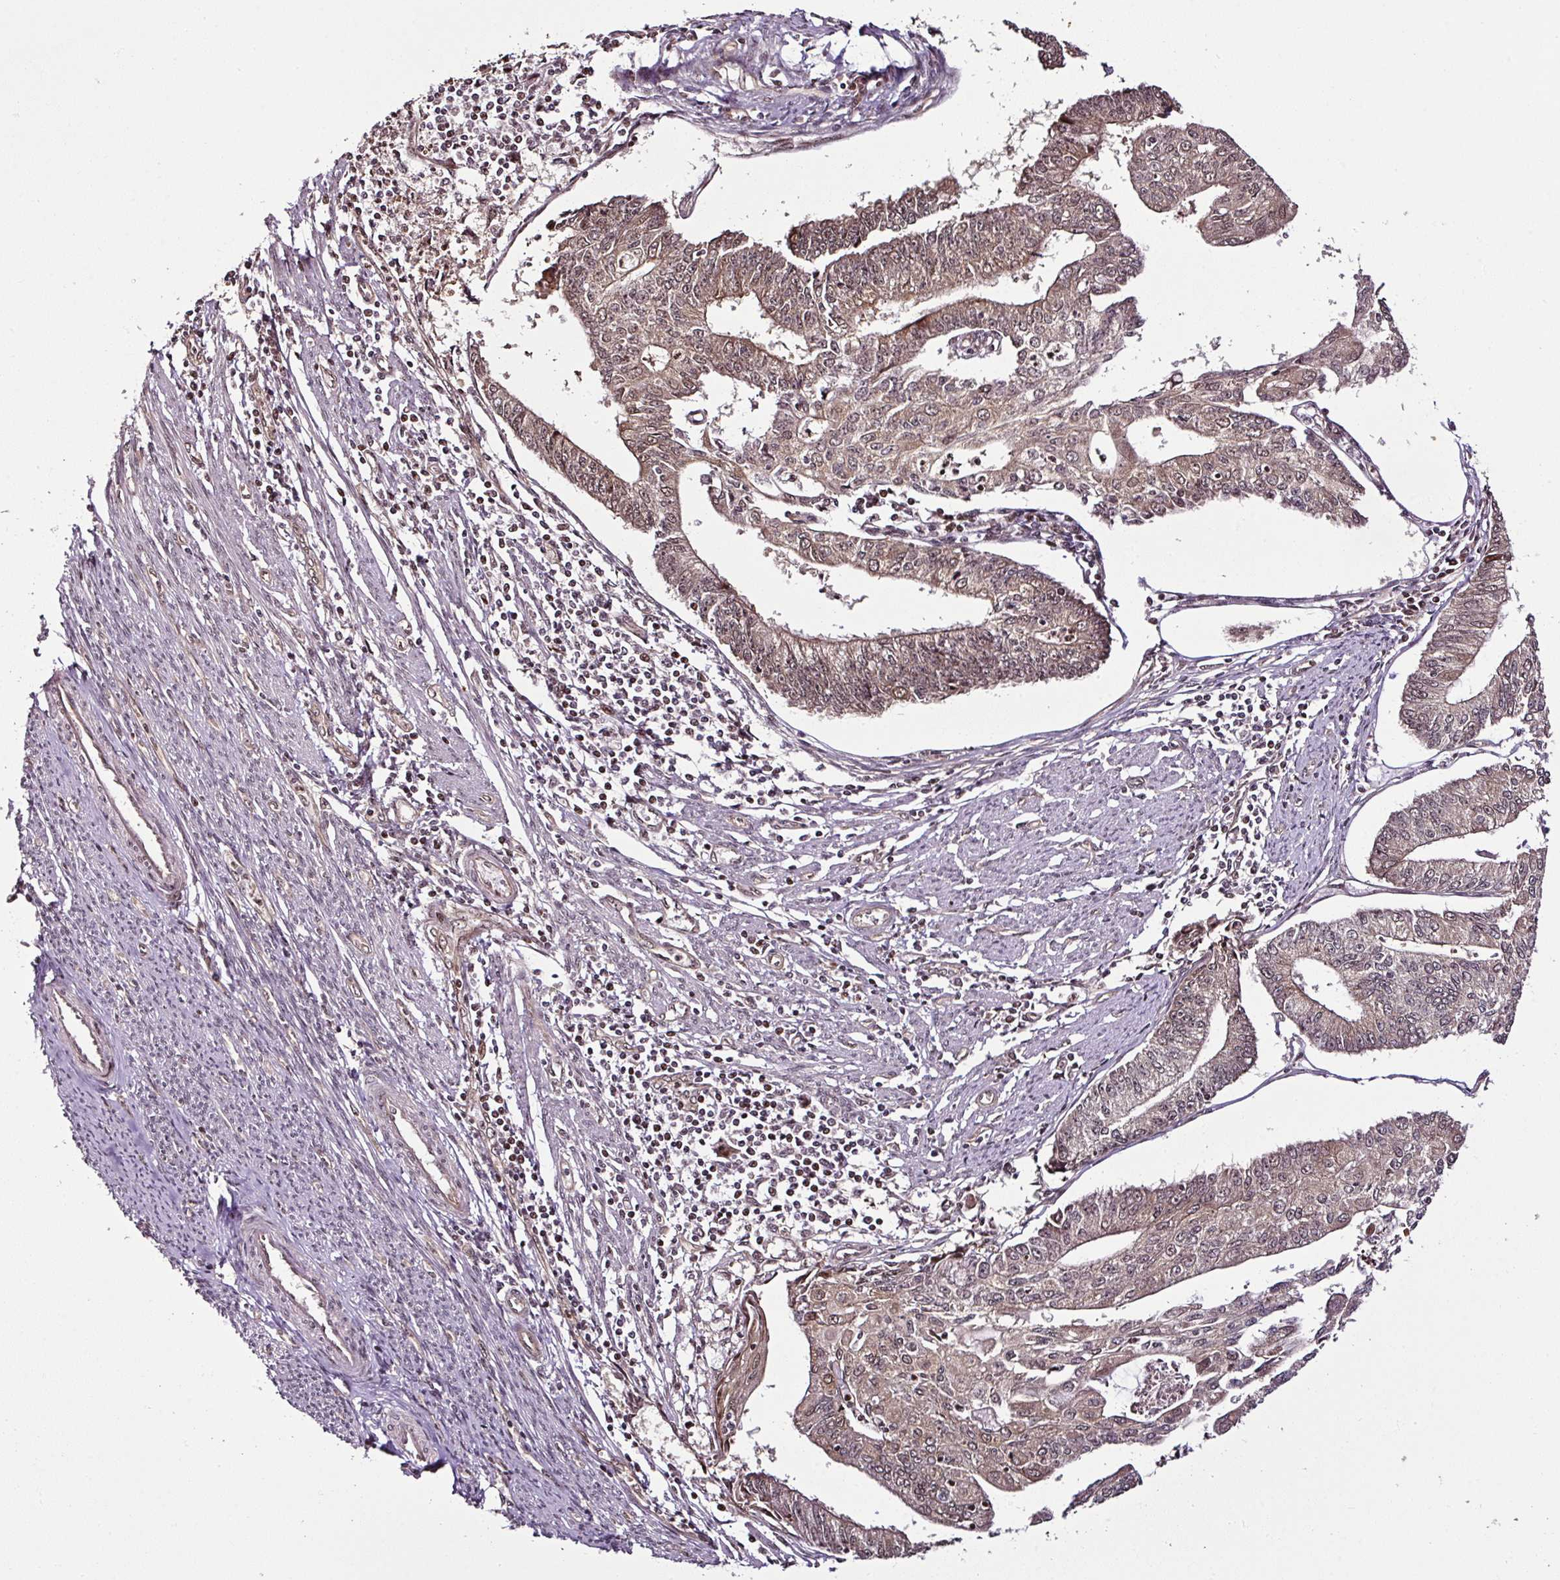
{"staining": {"intensity": "weak", "quantity": "25%-75%", "location": "nuclear"}, "tissue": "endometrial cancer", "cell_type": "Tumor cells", "image_type": "cancer", "snomed": [{"axis": "morphology", "description": "Adenocarcinoma, NOS"}, {"axis": "topography", "description": "Endometrium"}], "caption": "Protein analysis of endometrial cancer tissue exhibits weak nuclear expression in approximately 25%-75% of tumor cells. Nuclei are stained in blue.", "gene": "COPRS", "patient": {"sex": "female", "age": 56}}